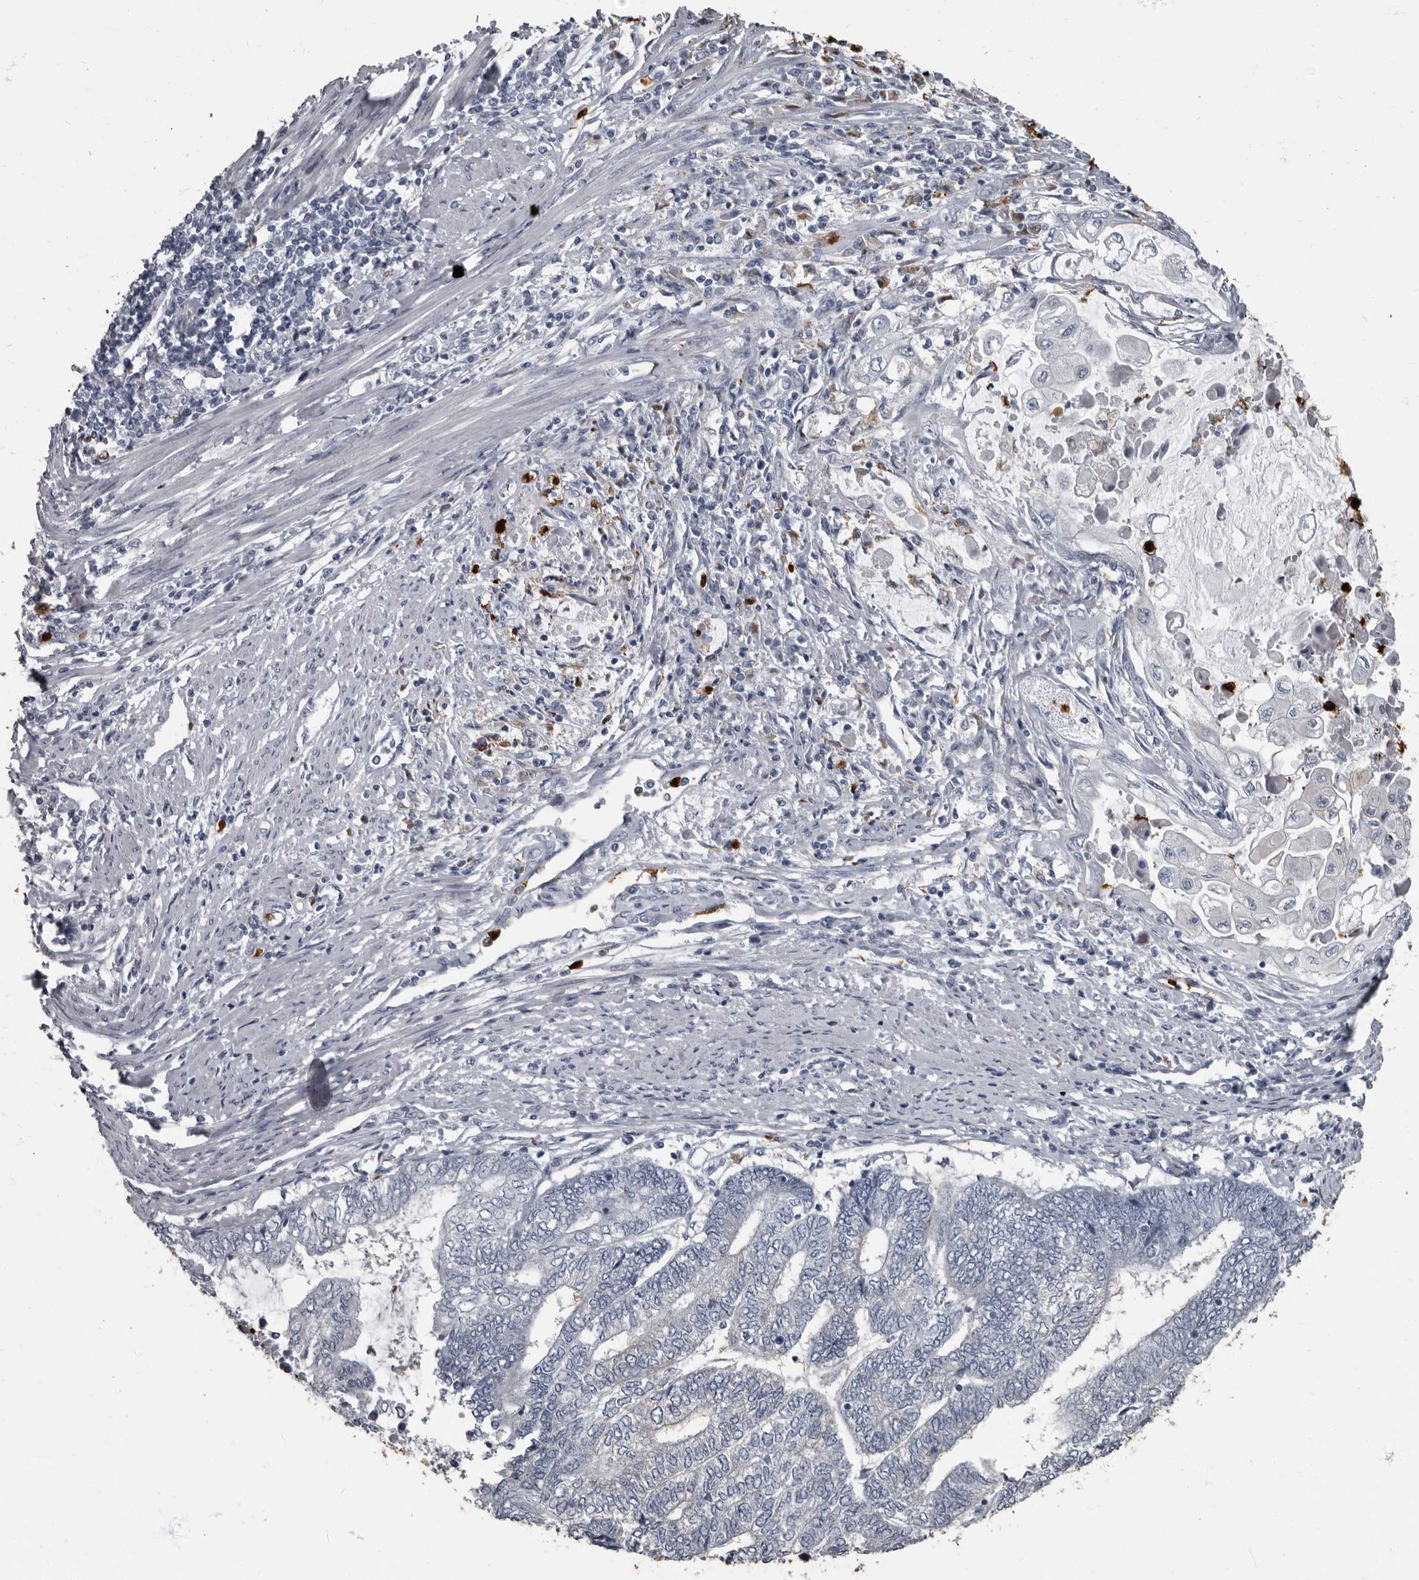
{"staining": {"intensity": "negative", "quantity": "none", "location": "none"}, "tissue": "endometrial cancer", "cell_type": "Tumor cells", "image_type": "cancer", "snomed": [{"axis": "morphology", "description": "Adenocarcinoma, NOS"}, {"axis": "topography", "description": "Uterus"}, {"axis": "topography", "description": "Endometrium"}], "caption": "Human endometrial cancer stained for a protein using immunohistochemistry (IHC) shows no expression in tumor cells.", "gene": "TPD52L1", "patient": {"sex": "female", "age": 70}}